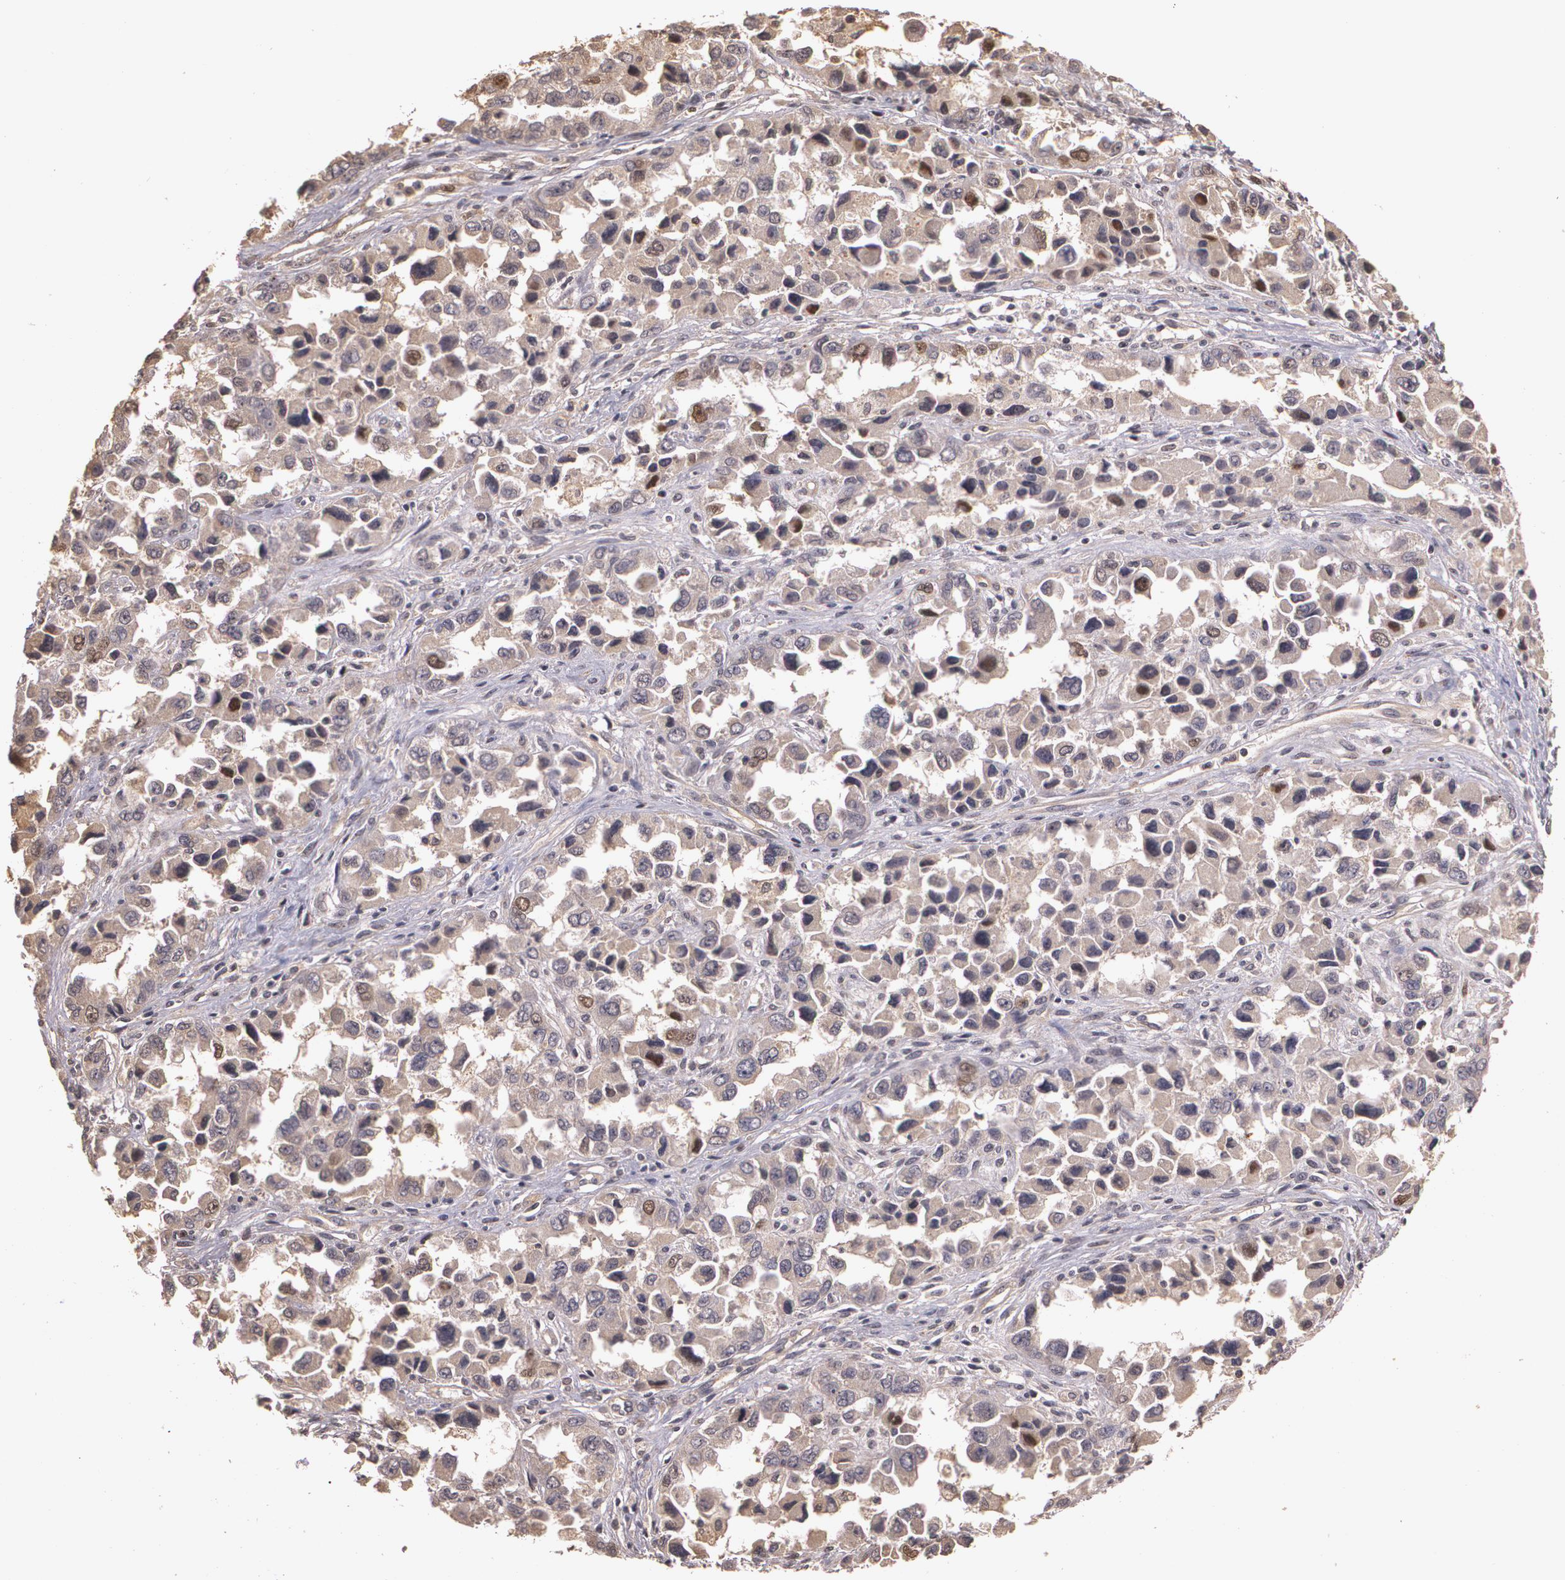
{"staining": {"intensity": "moderate", "quantity": "25%-75%", "location": "cytoplasmic/membranous,nuclear"}, "tissue": "ovarian cancer", "cell_type": "Tumor cells", "image_type": "cancer", "snomed": [{"axis": "morphology", "description": "Cystadenocarcinoma, serous, NOS"}, {"axis": "topography", "description": "Ovary"}], "caption": "Immunohistochemical staining of ovarian cancer shows medium levels of moderate cytoplasmic/membranous and nuclear positivity in about 25%-75% of tumor cells.", "gene": "BRCA1", "patient": {"sex": "female", "age": 84}}